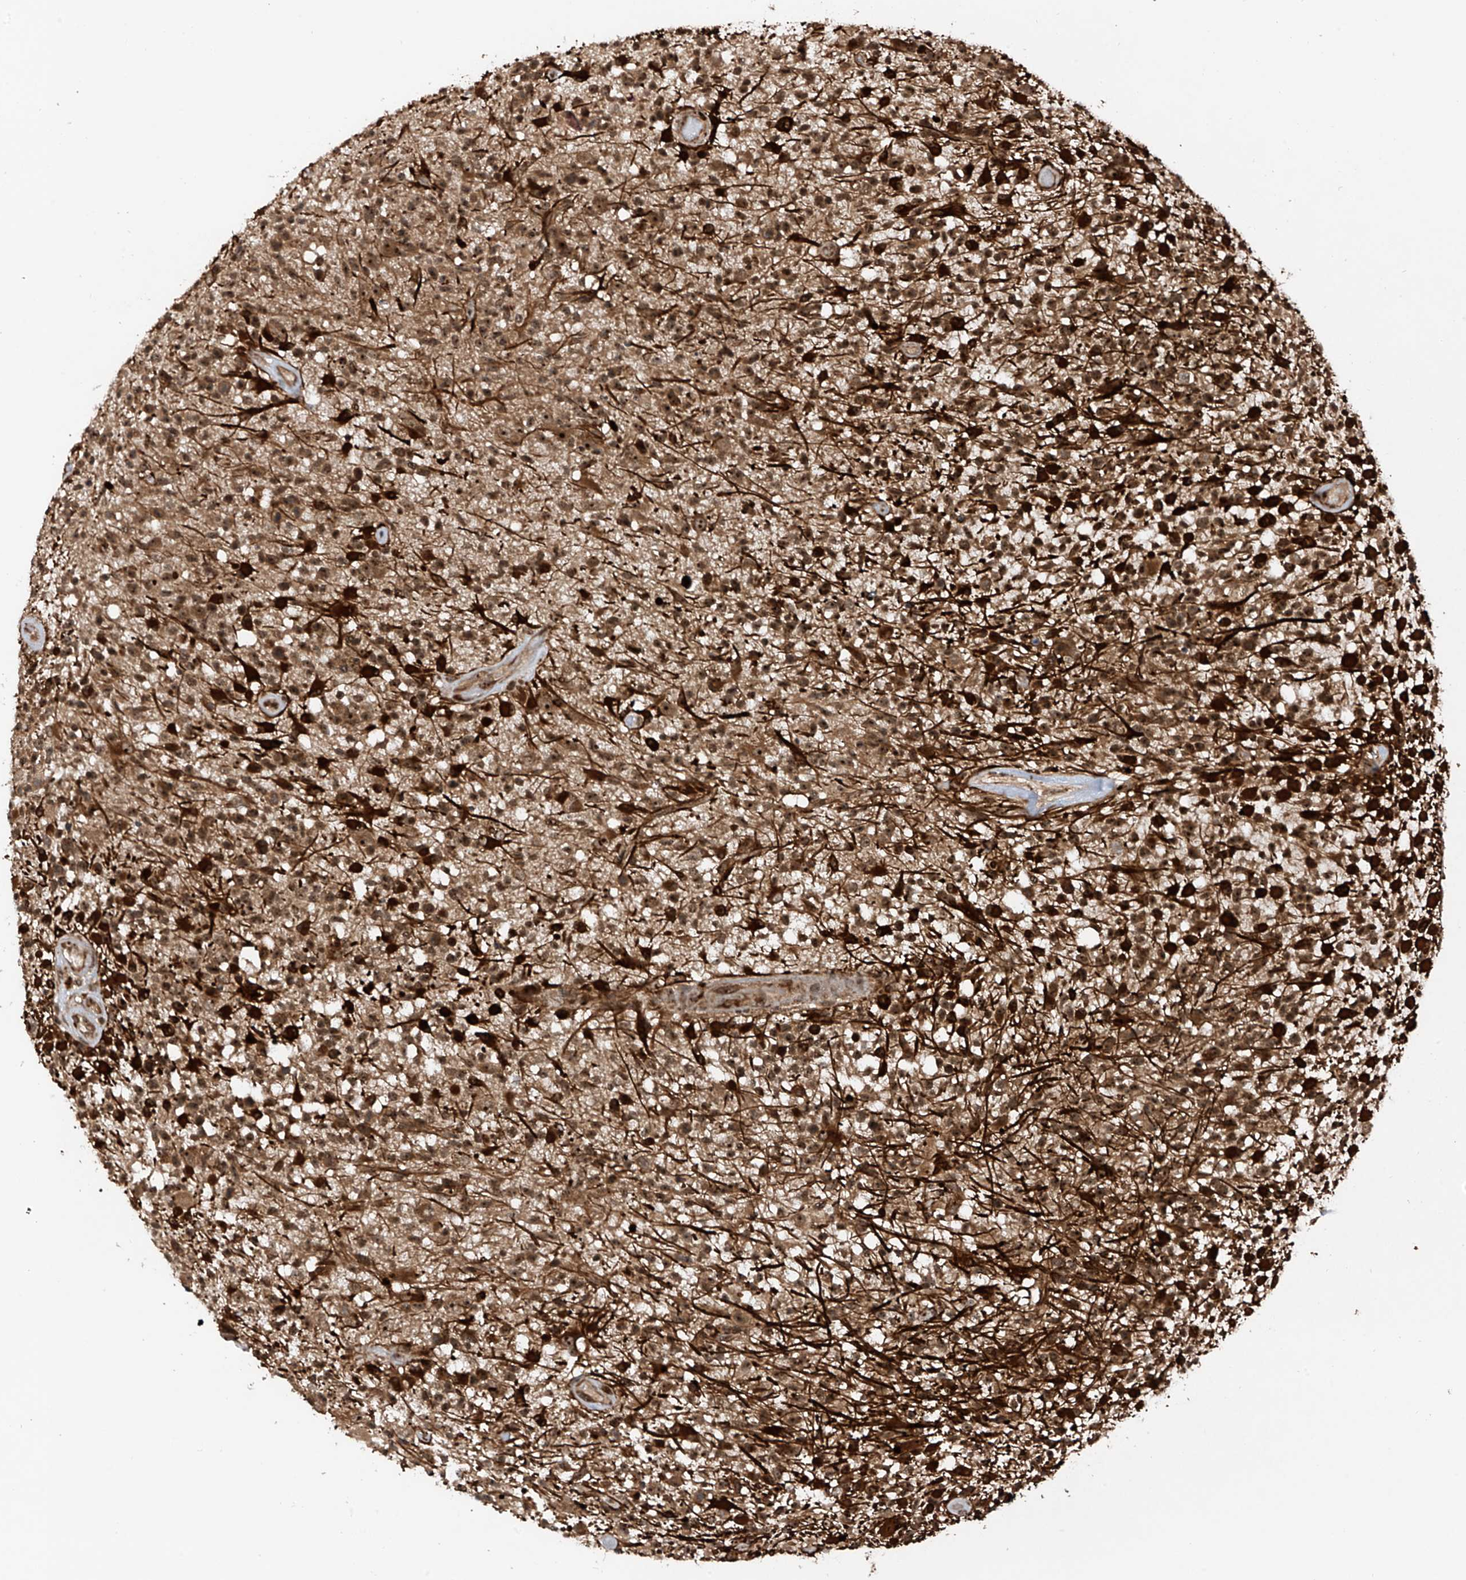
{"staining": {"intensity": "strong", "quantity": ">75%", "location": "cytoplasmic/membranous,nuclear"}, "tissue": "glioma", "cell_type": "Tumor cells", "image_type": "cancer", "snomed": [{"axis": "morphology", "description": "Glioma, malignant, High grade"}, {"axis": "morphology", "description": "Glioblastoma, NOS"}, {"axis": "topography", "description": "Brain"}], "caption": "Immunohistochemical staining of glioma exhibits strong cytoplasmic/membranous and nuclear protein positivity in about >75% of tumor cells. The staining was performed using DAB, with brown indicating positive protein expression. Nuclei are stained blue with hematoxylin.", "gene": "C1orf131", "patient": {"sex": "male", "age": 60}}